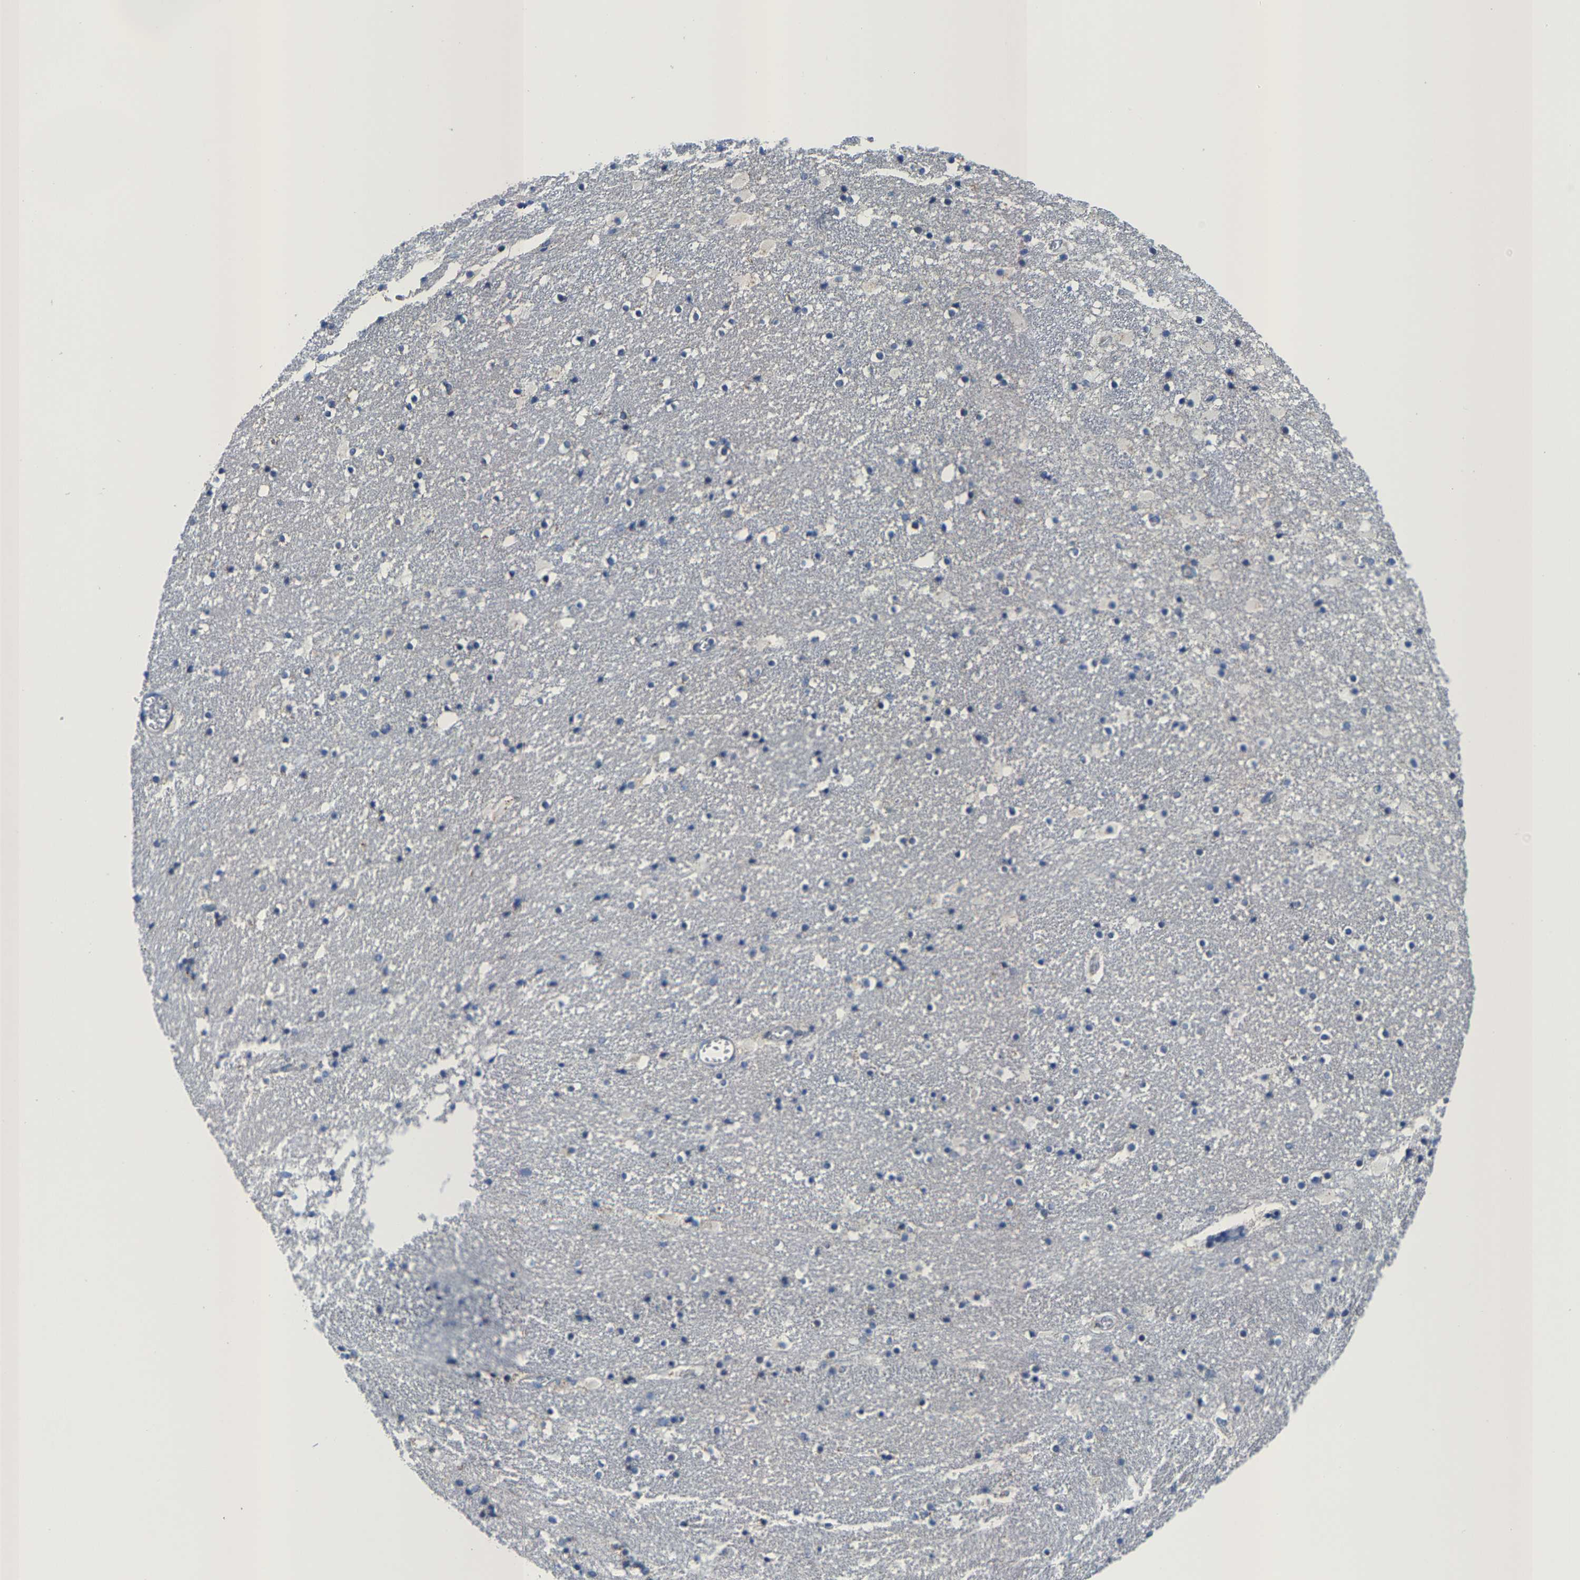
{"staining": {"intensity": "negative", "quantity": "none", "location": "none"}, "tissue": "caudate", "cell_type": "Glial cells", "image_type": "normal", "snomed": [{"axis": "morphology", "description": "Normal tissue, NOS"}, {"axis": "topography", "description": "Lateral ventricle wall"}], "caption": "An IHC micrograph of benign caudate is shown. There is no staining in glial cells of caudate. (Stains: DAB immunohistochemistry with hematoxylin counter stain, Microscopy: brightfield microscopy at high magnification).", "gene": "KLHL1", "patient": {"sex": "male", "age": 45}}